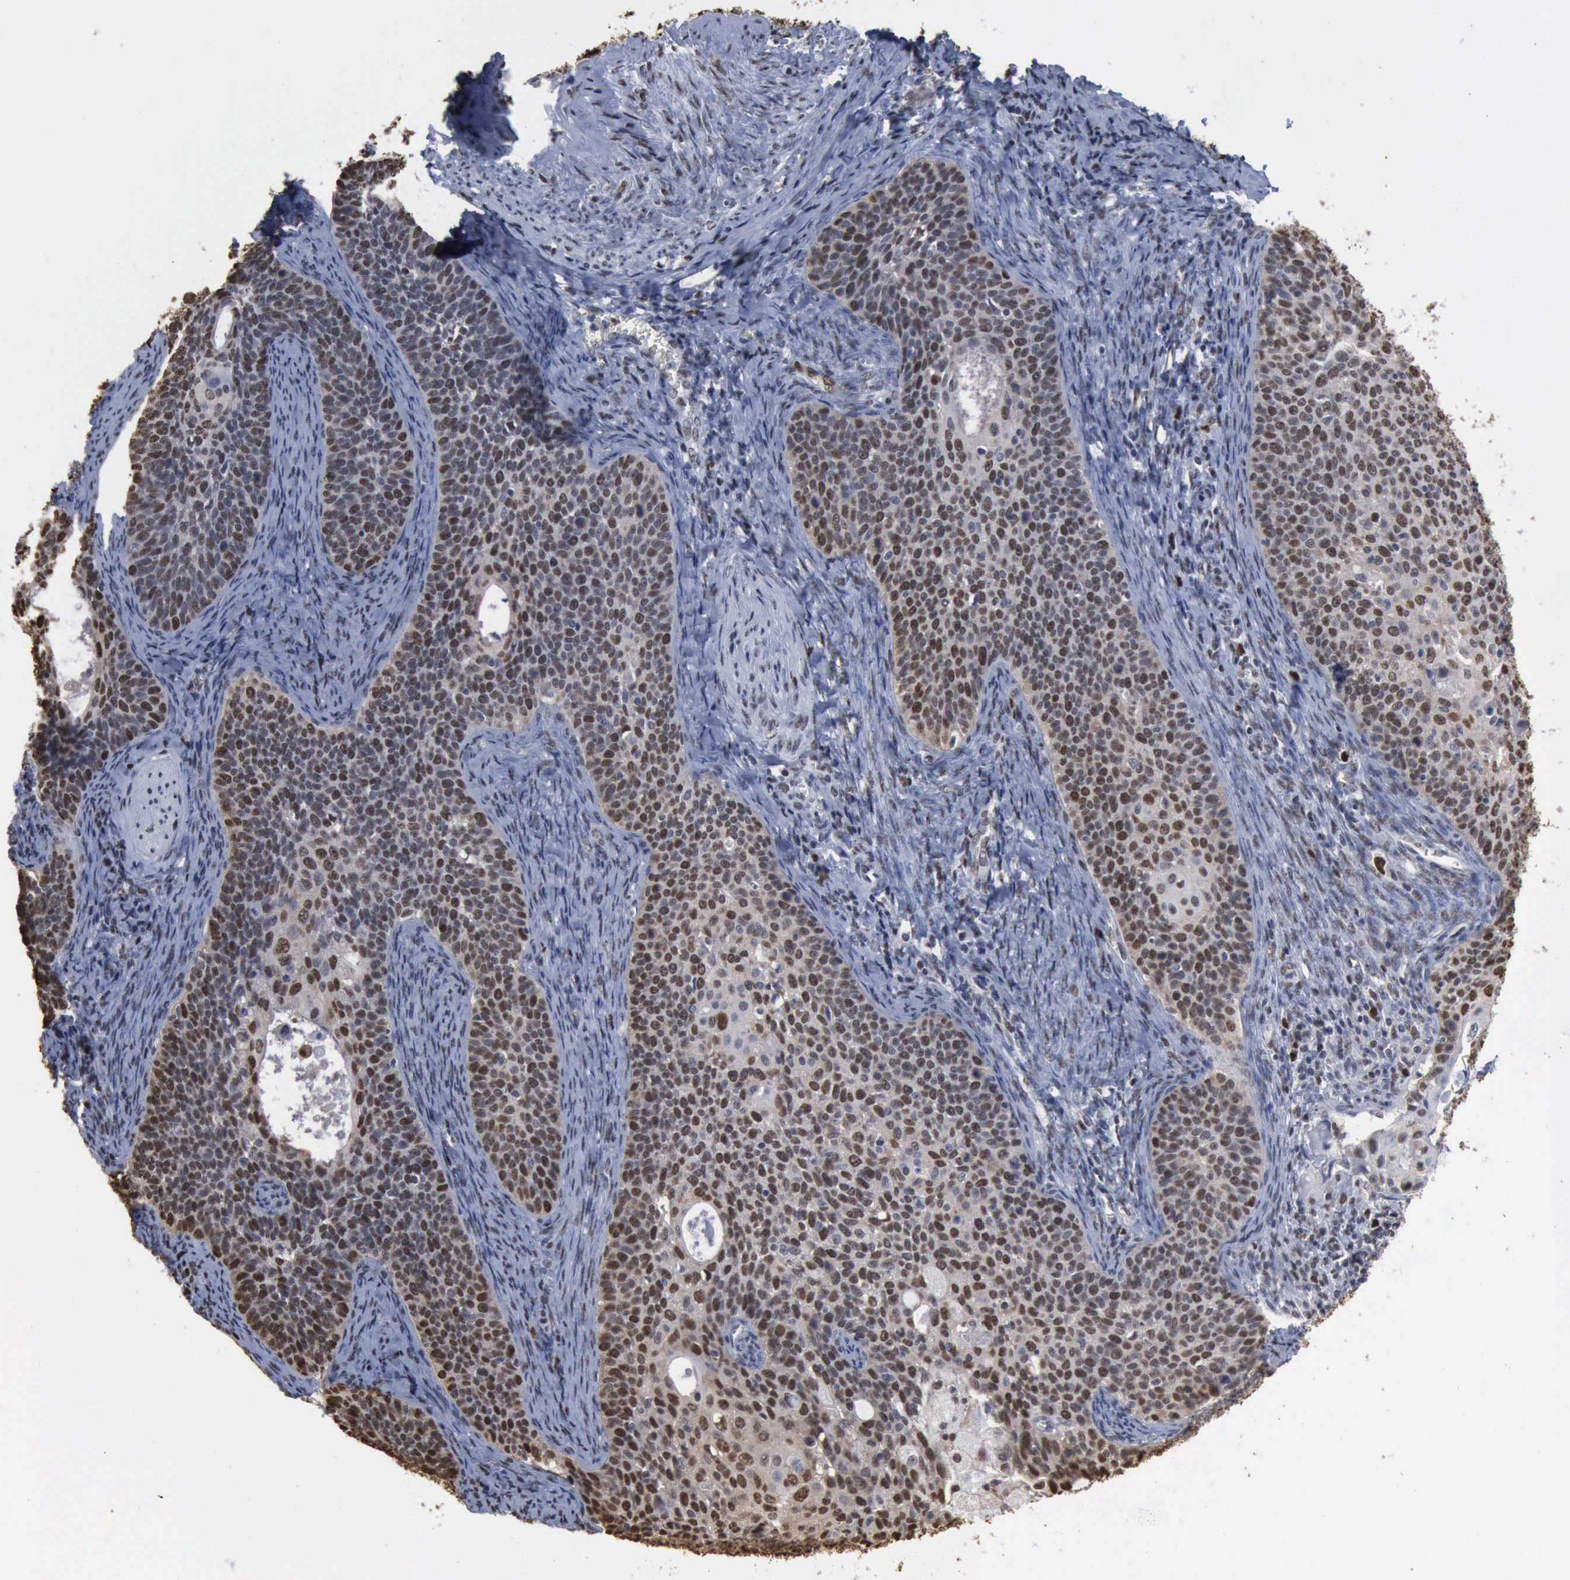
{"staining": {"intensity": "moderate", "quantity": ">75%", "location": "nuclear"}, "tissue": "cervical cancer", "cell_type": "Tumor cells", "image_type": "cancer", "snomed": [{"axis": "morphology", "description": "Squamous cell carcinoma, NOS"}, {"axis": "topography", "description": "Cervix"}], "caption": "Protein expression analysis of cervical squamous cell carcinoma reveals moderate nuclear positivity in about >75% of tumor cells.", "gene": "PCNA", "patient": {"sex": "female", "age": 33}}